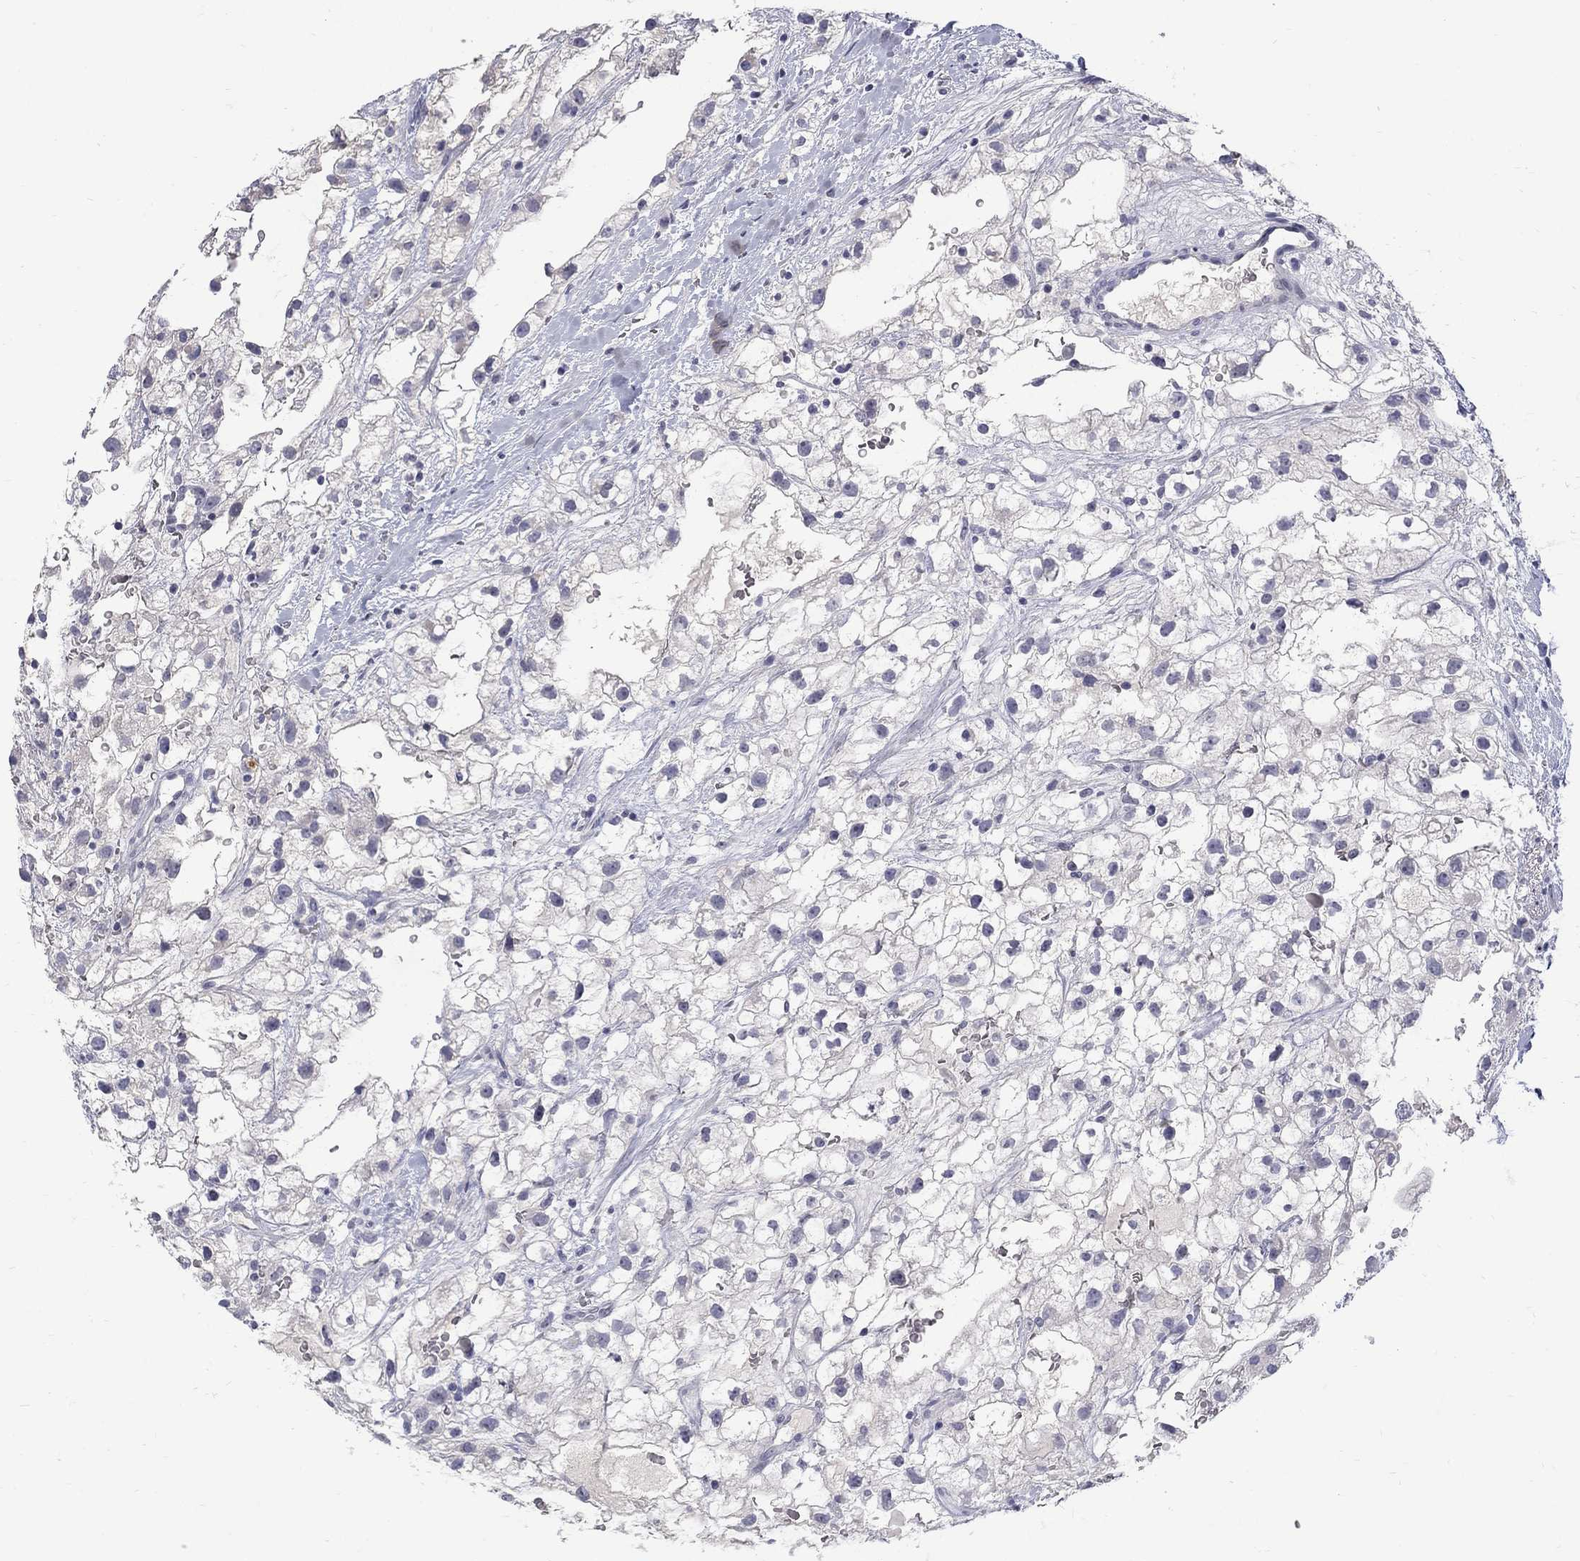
{"staining": {"intensity": "negative", "quantity": "none", "location": "none"}, "tissue": "renal cancer", "cell_type": "Tumor cells", "image_type": "cancer", "snomed": [{"axis": "morphology", "description": "Adenocarcinoma, NOS"}, {"axis": "topography", "description": "Kidney"}], "caption": "The immunohistochemistry photomicrograph has no significant expression in tumor cells of renal cancer (adenocarcinoma) tissue.", "gene": "CTNND2", "patient": {"sex": "male", "age": 59}}